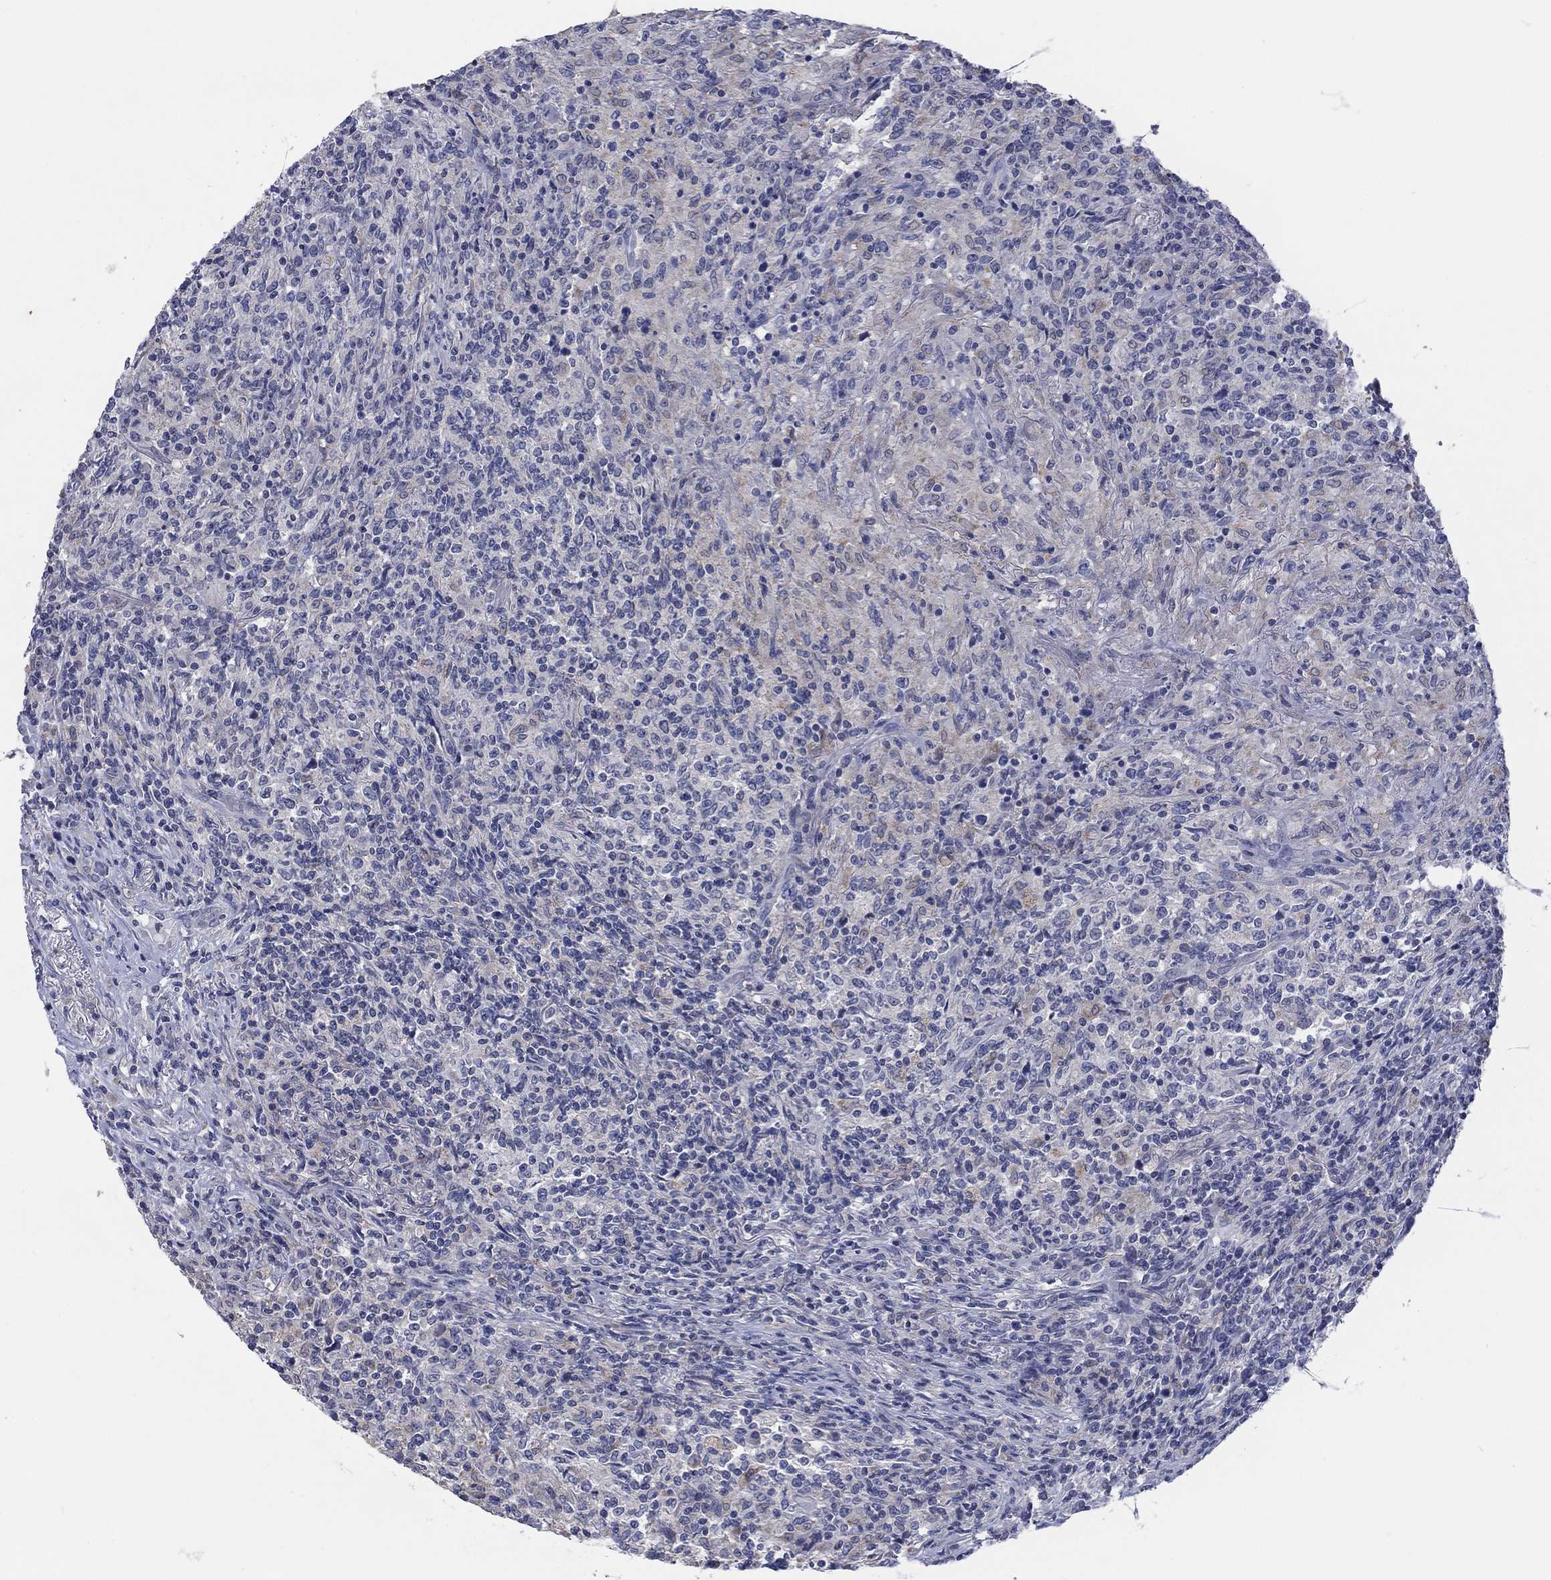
{"staining": {"intensity": "negative", "quantity": "none", "location": "none"}, "tissue": "lymphoma", "cell_type": "Tumor cells", "image_type": "cancer", "snomed": [{"axis": "morphology", "description": "Malignant lymphoma, non-Hodgkin's type, High grade"}, {"axis": "topography", "description": "Lung"}], "caption": "This image is of high-grade malignant lymphoma, non-Hodgkin's type stained with immunohistochemistry to label a protein in brown with the nuclei are counter-stained blue. There is no staining in tumor cells. The staining was performed using DAB to visualize the protein expression in brown, while the nuclei were stained in blue with hematoxylin (Magnification: 20x).", "gene": "FER1L6", "patient": {"sex": "male", "age": 79}}